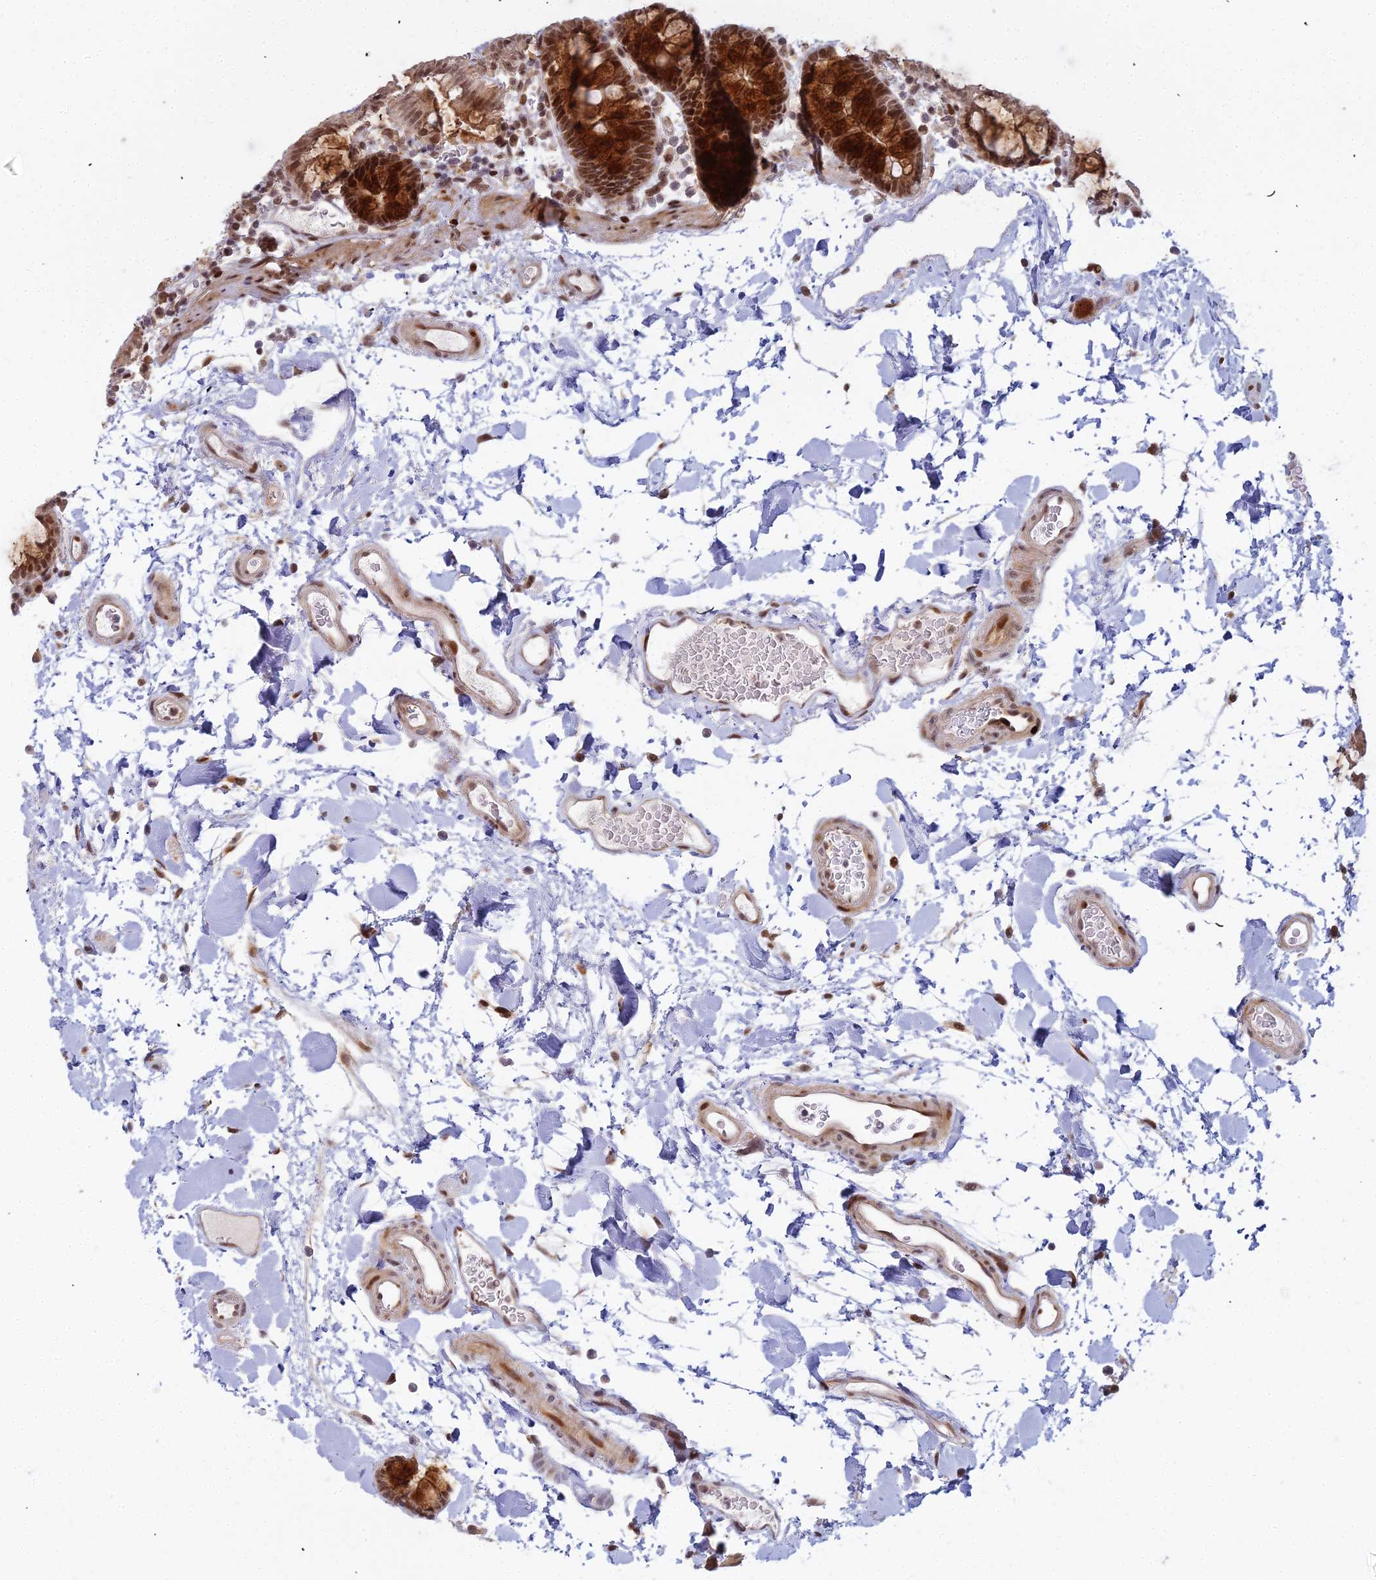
{"staining": {"intensity": "moderate", "quantity": ">75%", "location": "cytoplasmic/membranous,nuclear"}, "tissue": "colon", "cell_type": "Endothelial cells", "image_type": "normal", "snomed": [{"axis": "morphology", "description": "Normal tissue, NOS"}, {"axis": "topography", "description": "Colon"}], "caption": "Colon stained for a protein (brown) shows moderate cytoplasmic/membranous,nuclear positive staining in approximately >75% of endothelial cells.", "gene": "ABCA2", "patient": {"sex": "male", "age": 75}}